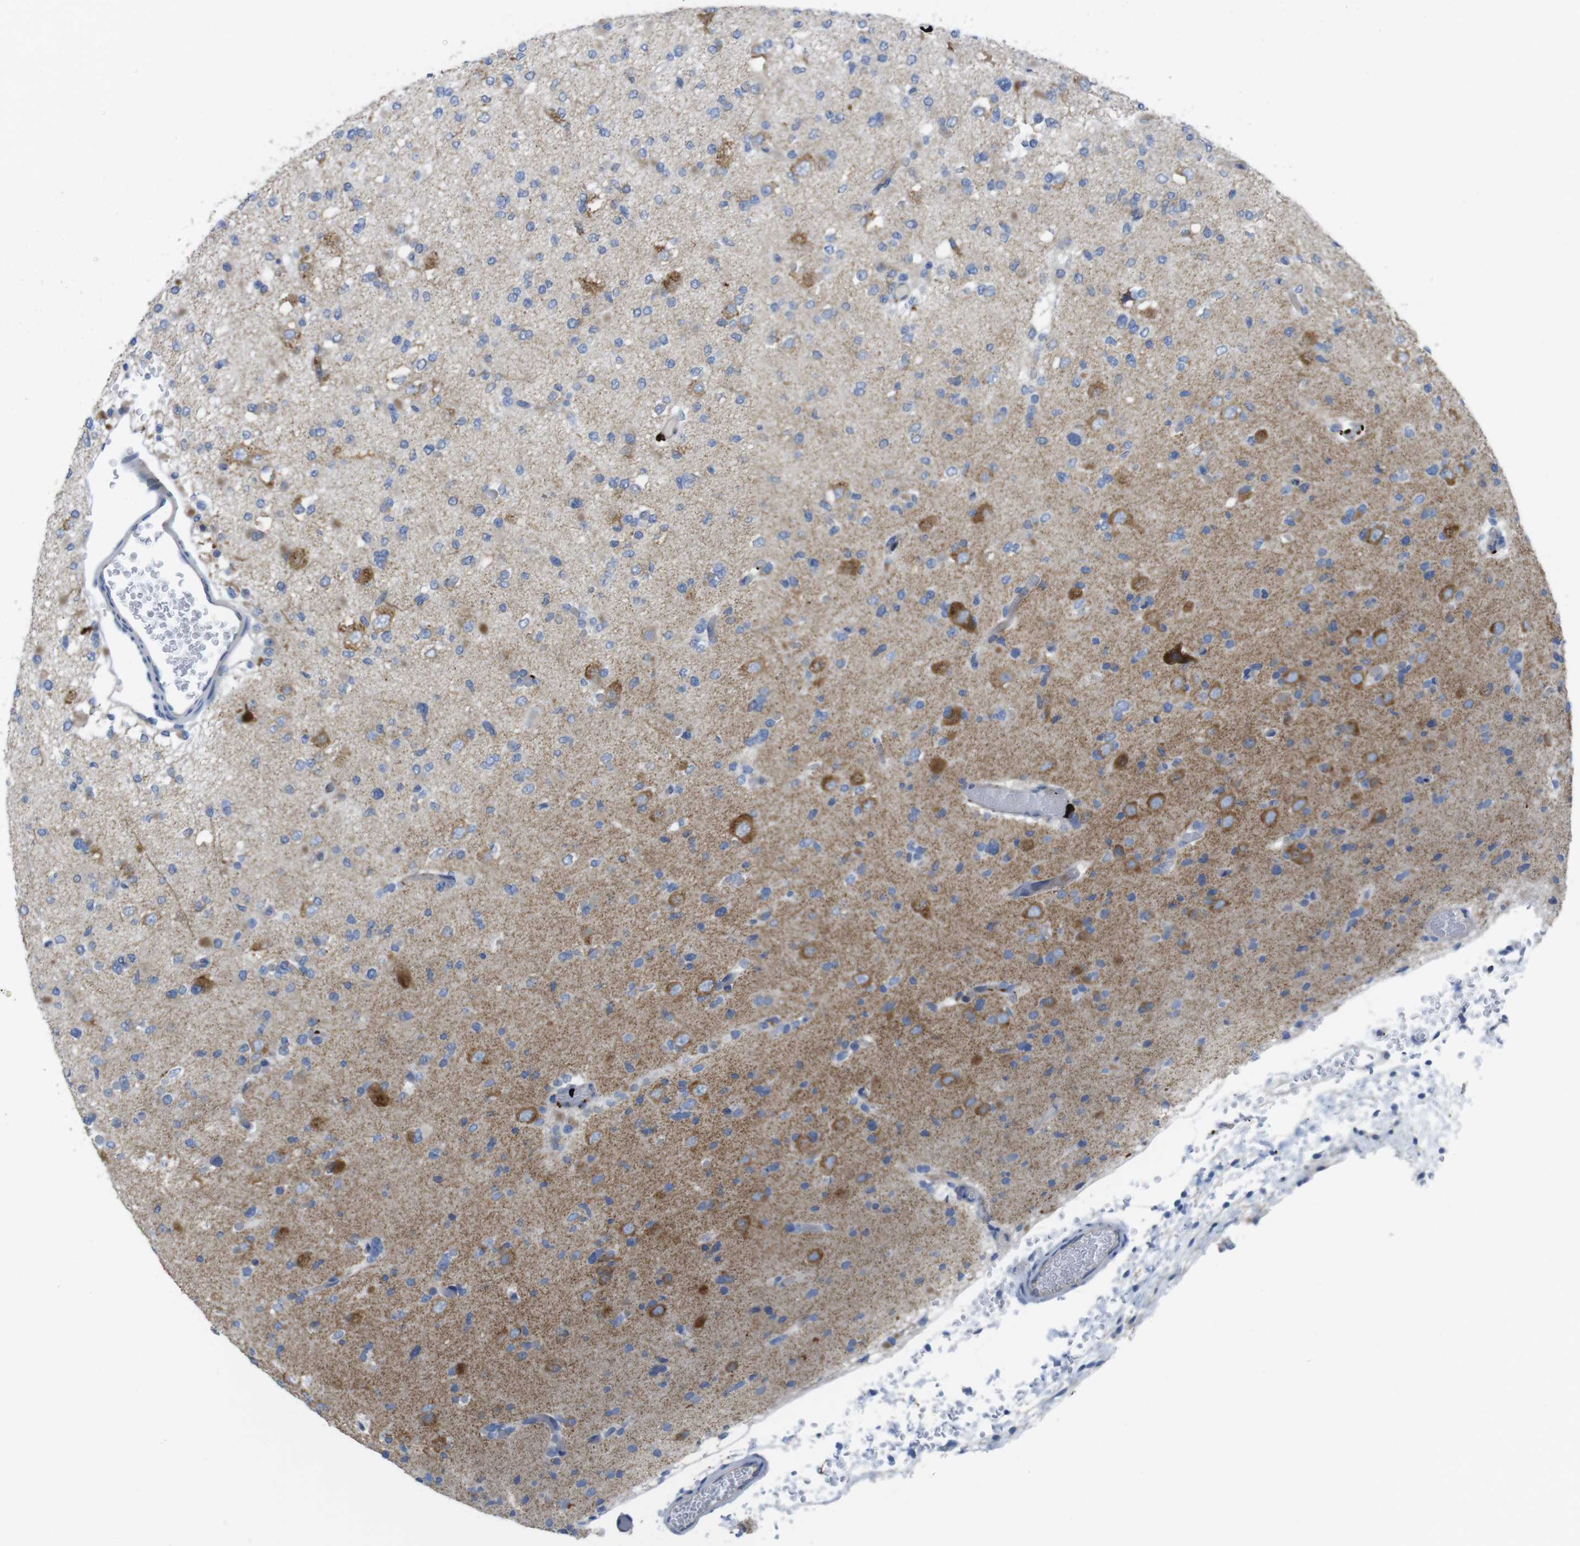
{"staining": {"intensity": "moderate", "quantity": "25%-75%", "location": "cytoplasmic/membranous"}, "tissue": "glioma", "cell_type": "Tumor cells", "image_type": "cancer", "snomed": [{"axis": "morphology", "description": "Glioma, malignant, Low grade"}, {"axis": "topography", "description": "Brain"}], "caption": "A medium amount of moderate cytoplasmic/membranous positivity is present in about 25%-75% of tumor cells in malignant low-grade glioma tissue. The protein of interest is stained brown, and the nuclei are stained in blue (DAB IHC with brightfield microscopy, high magnification).", "gene": "TMEM234", "patient": {"sex": "female", "age": 22}}